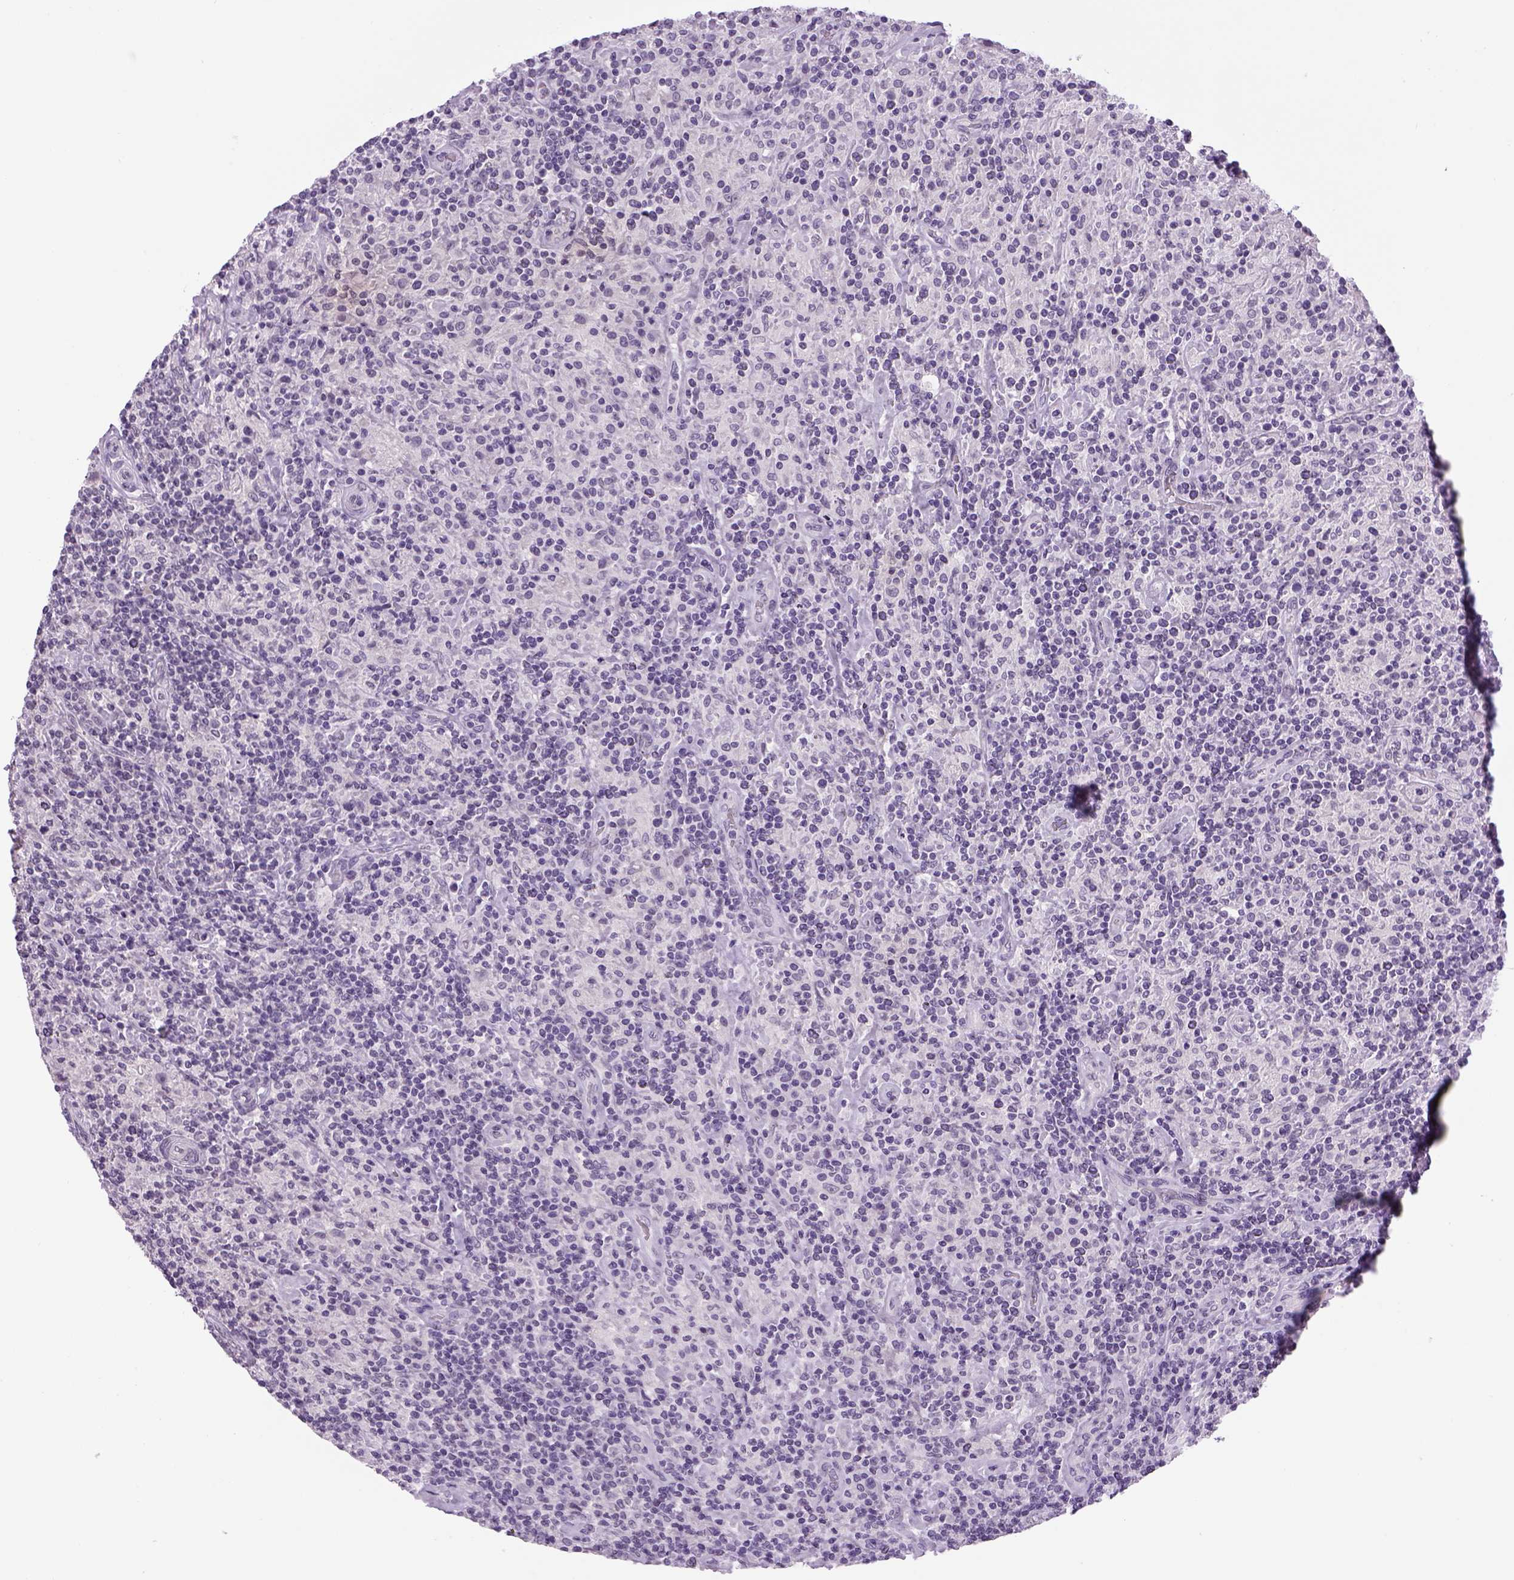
{"staining": {"intensity": "negative", "quantity": "none", "location": "none"}, "tissue": "lymphoma", "cell_type": "Tumor cells", "image_type": "cancer", "snomed": [{"axis": "morphology", "description": "Hodgkin's disease, NOS"}, {"axis": "topography", "description": "Lymph node"}], "caption": "The IHC micrograph has no significant expression in tumor cells of Hodgkin's disease tissue. The staining was performed using DAB (3,3'-diaminobenzidine) to visualize the protein expression in brown, while the nuclei were stained in blue with hematoxylin (Magnification: 20x).", "gene": "DBH", "patient": {"sex": "male", "age": 70}}